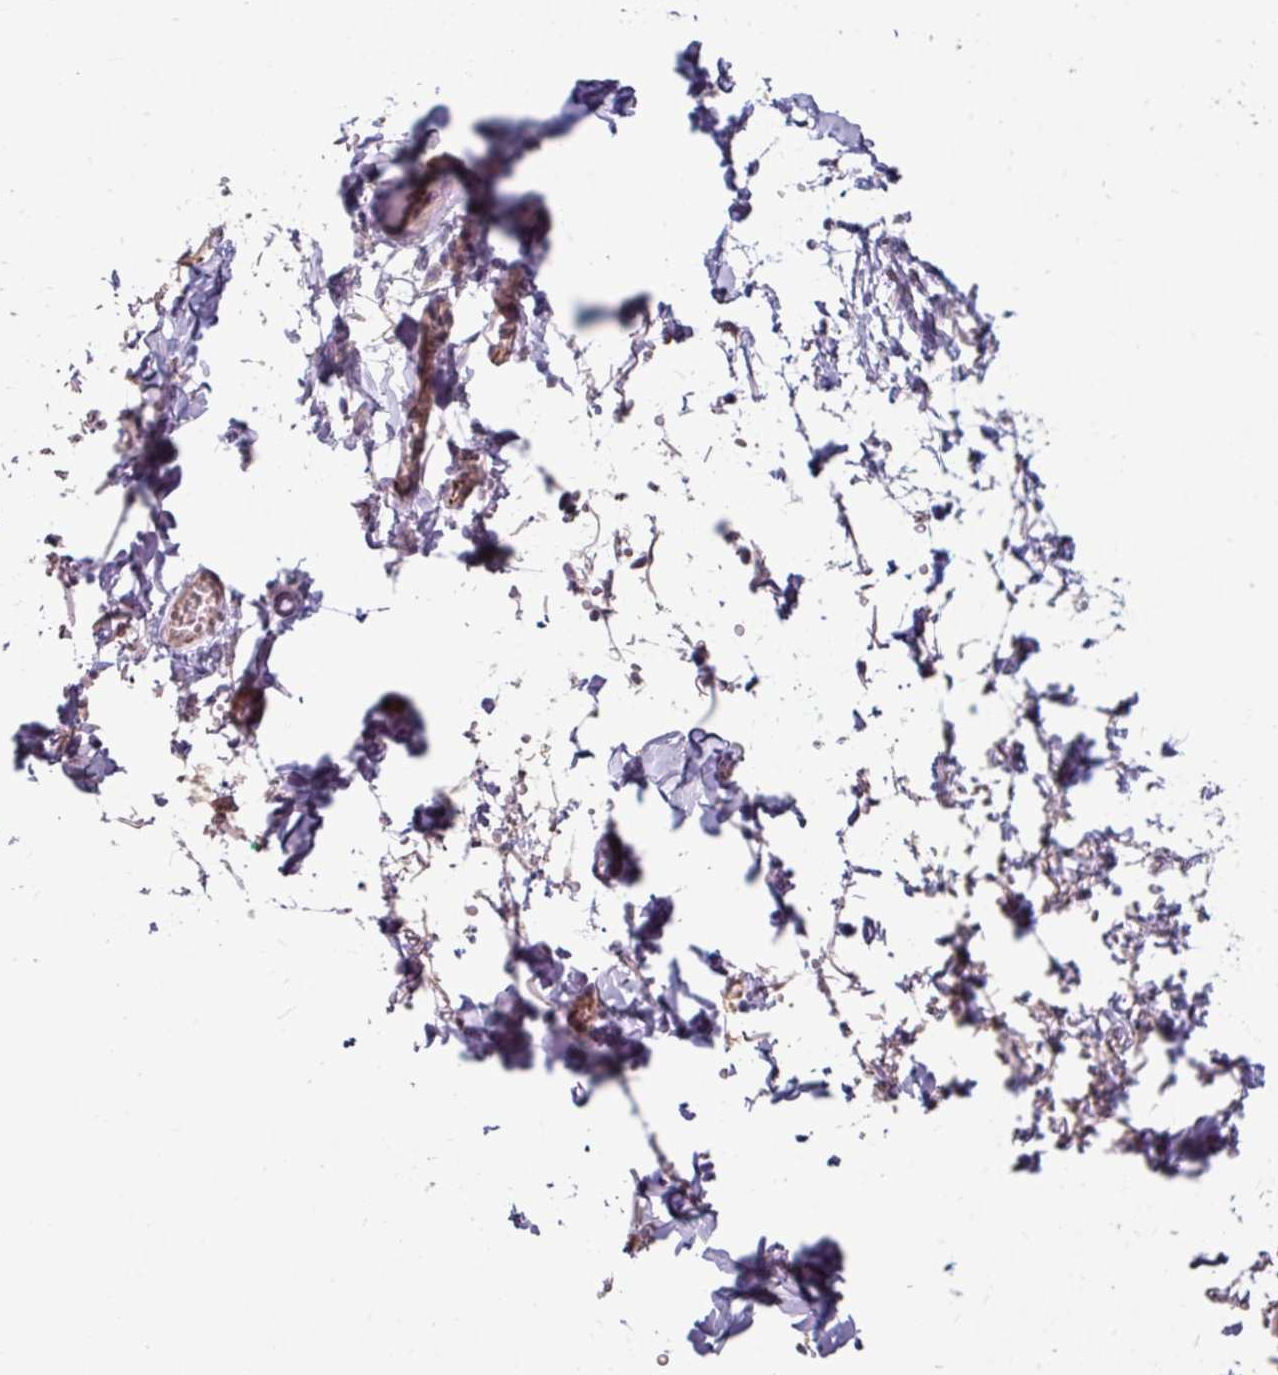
{"staining": {"intensity": "negative", "quantity": "none", "location": "none"}, "tissue": "adipose tissue", "cell_type": "Adipocytes", "image_type": "normal", "snomed": [{"axis": "morphology", "description": "Normal tissue, NOS"}, {"axis": "topography", "description": "Vulva"}, {"axis": "topography", "description": "Vagina"}, {"axis": "topography", "description": "Peripheral nerve tissue"}], "caption": "The micrograph exhibits no significant staining in adipocytes of adipose tissue. The staining was performed using DAB to visualize the protein expression in brown, while the nuclei were stained in blue with hematoxylin (Magnification: 20x).", "gene": "EYA3", "patient": {"sex": "female", "age": 66}}